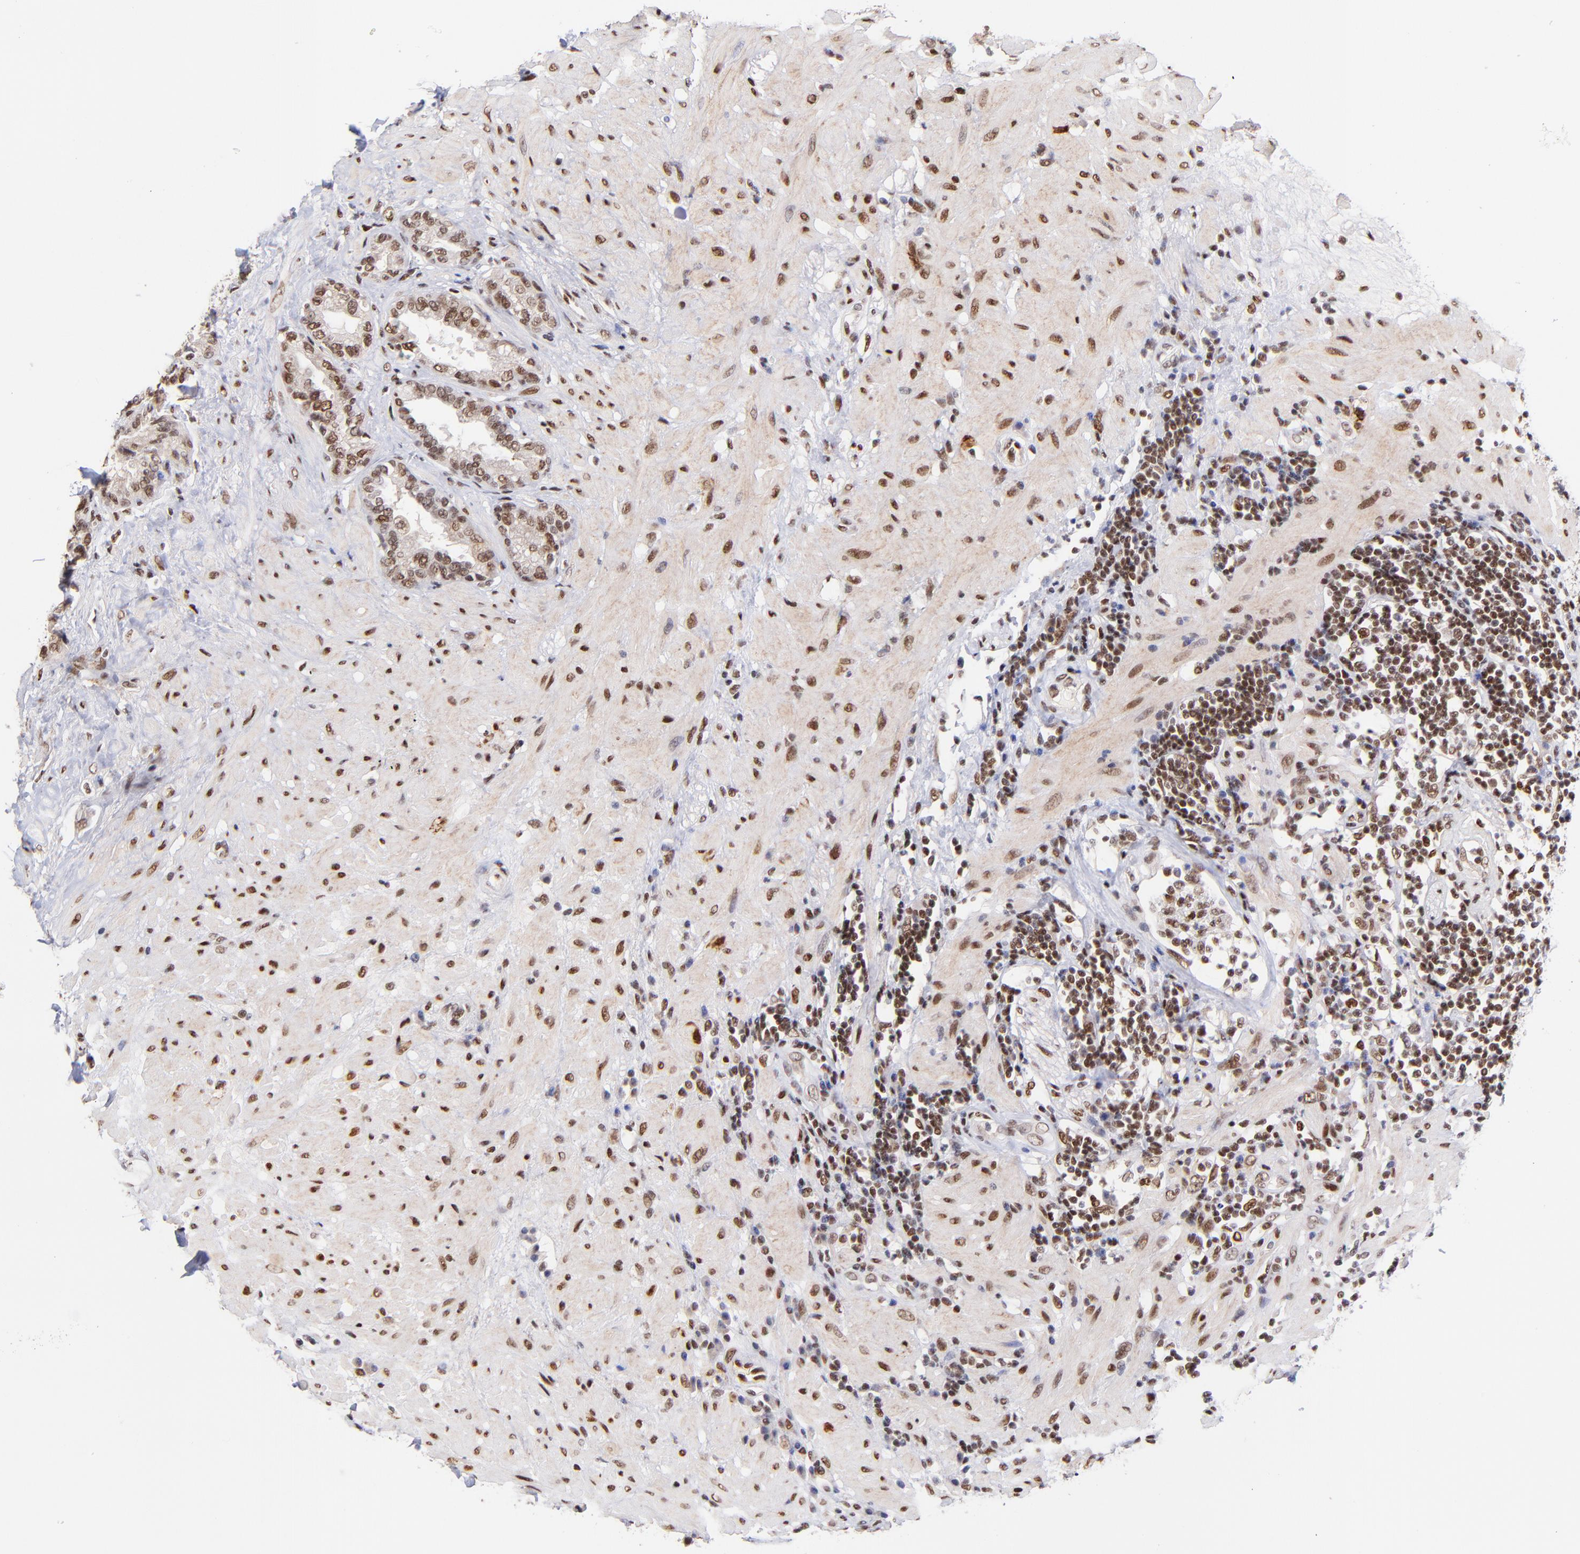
{"staining": {"intensity": "moderate", "quantity": ">75%", "location": "nuclear"}, "tissue": "seminal vesicle", "cell_type": "Glandular cells", "image_type": "normal", "snomed": [{"axis": "morphology", "description": "Normal tissue, NOS"}, {"axis": "topography", "description": "Seminal veicle"}], "caption": "An immunohistochemistry (IHC) histopathology image of normal tissue is shown. Protein staining in brown shows moderate nuclear positivity in seminal vesicle within glandular cells. The protein is stained brown, and the nuclei are stained in blue (DAB (3,3'-diaminobenzidine) IHC with brightfield microscopy, high magnification).", "gene": "MIDEAS", "patient": {"sex": "male", "age": 61}}